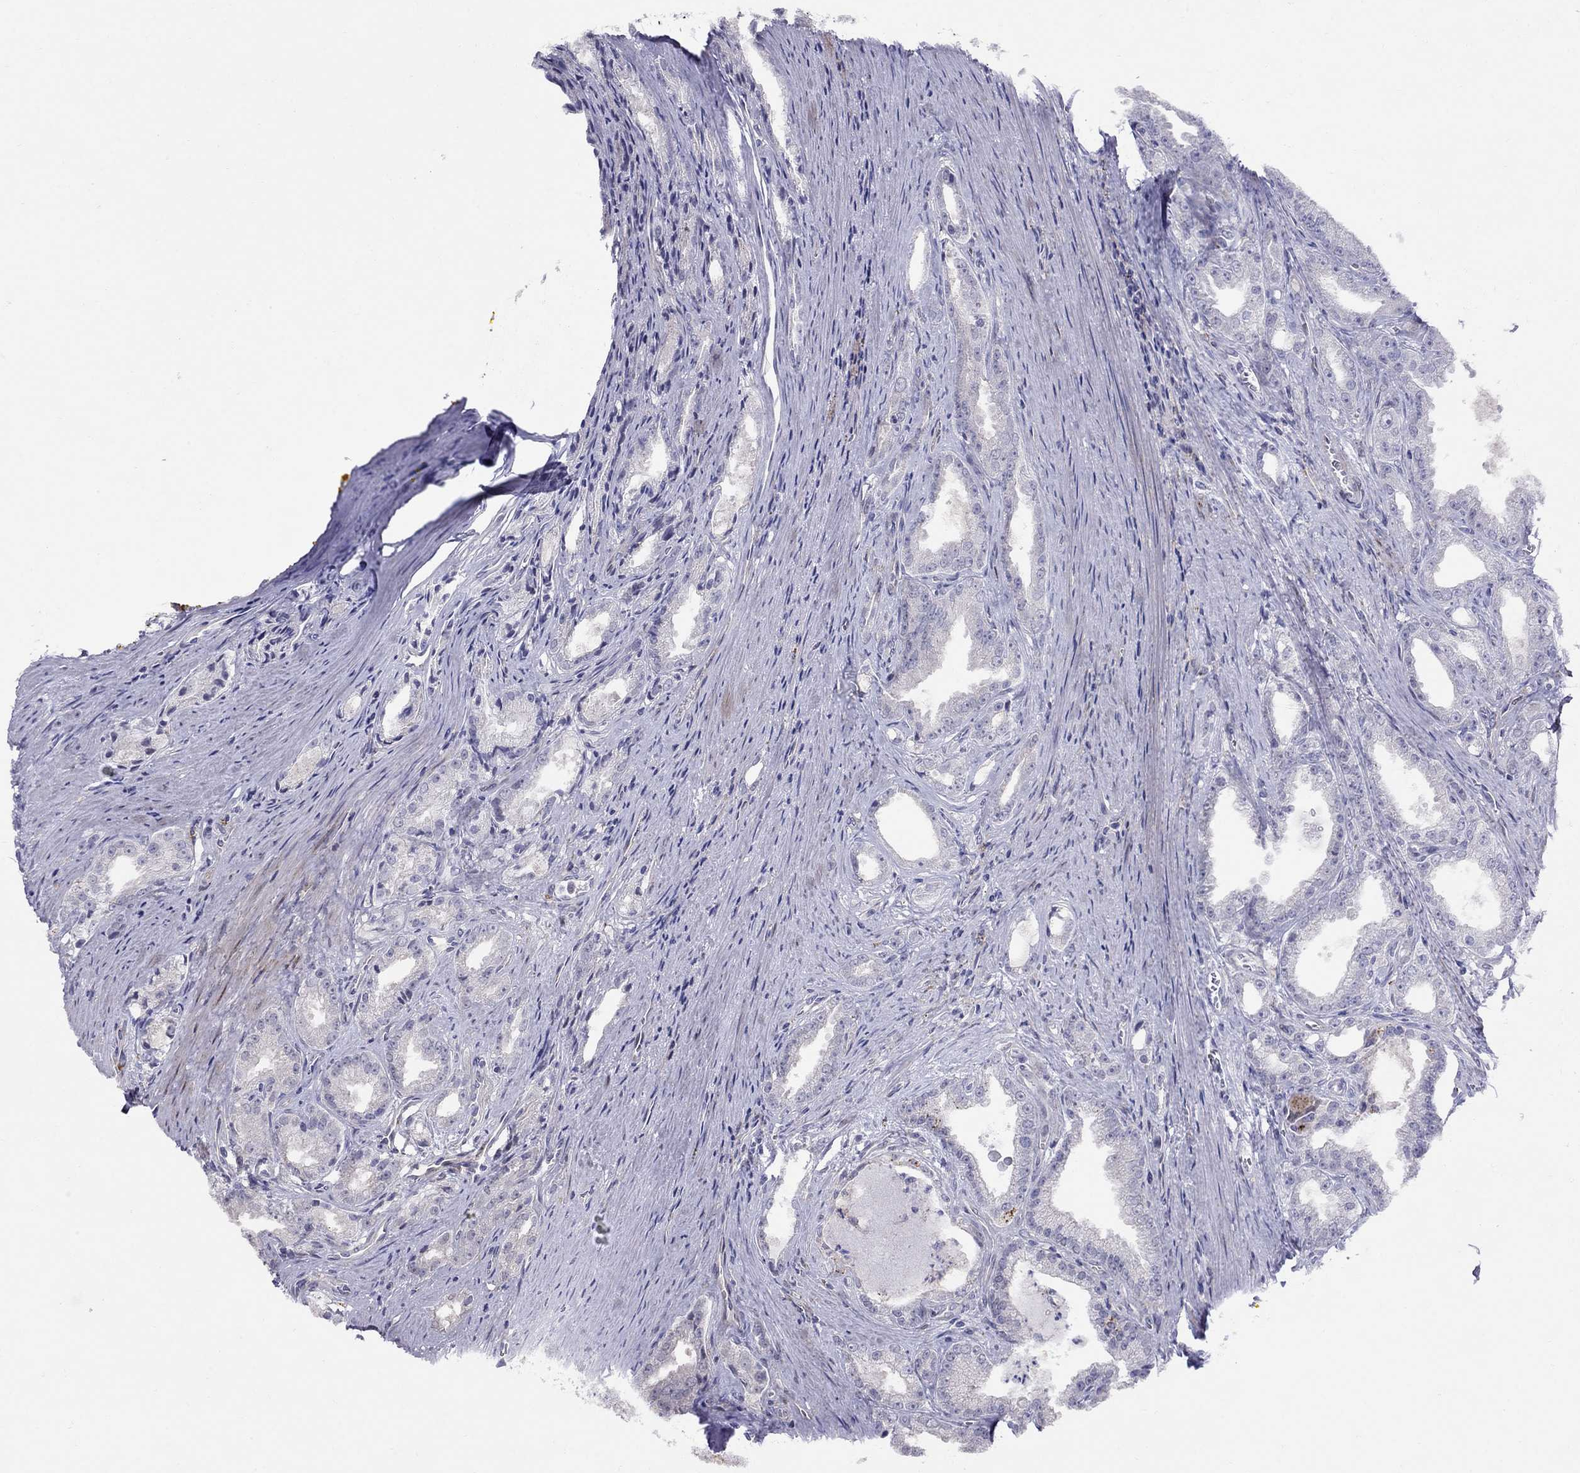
{"staining": {"intensity": "negative", "quantity": "none", "location": "none"}, "tissue": "prostate cancer", "cell_type": "Tumor cells", "image_type": "cancer", "snomed": [{"axis": "morphology", "description": "Adenocarcinoma, NOS"}, {"axis": "morphology", "description": "Adenocarcinoma, High grade"}, {"axis": "topography", "description": "Prostate"}], "caption": "Tumor cells are negative for protein expression in human high-grade adenocarcinoma (prostate).", "gene": "MAGEB4", "patient": {"sex": "male", "age": 70}}